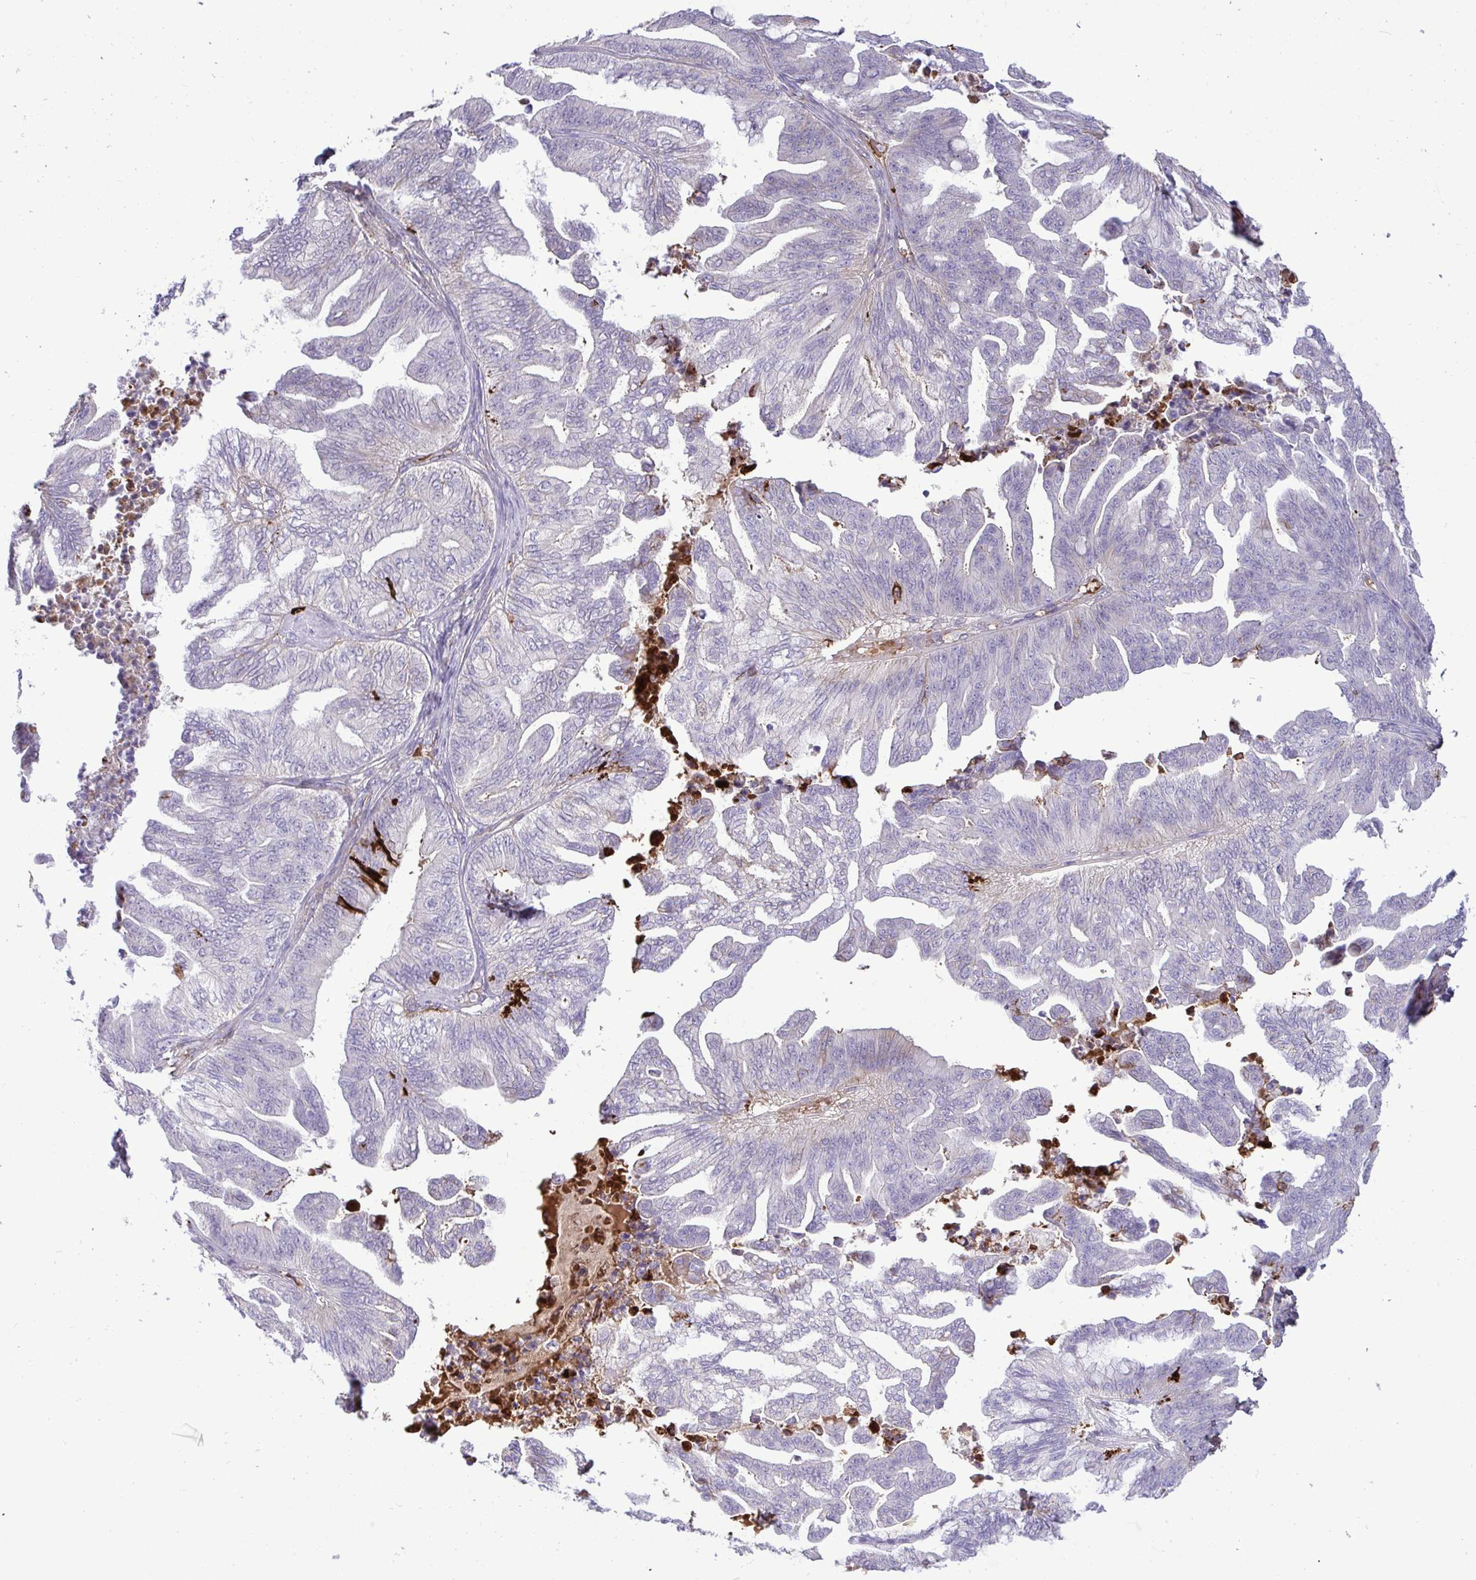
{"staining": {"intensity": "negative", "quantity": "none", "location": "none"}, "tissue": "ovarian cancer", "cell_type": "Tumor cells", "image_type": "cancer", "snomed": [{"axis": "morphology", "description": "Cystadenocarcinoma, mucinous, NOS"}, {"axis": "topography", "description": "Ovary"}], "caption": "This histopathology image is of ovarian mucinous cystadenocarcinoma stained with immunohistochemistry to label a protein in brown with the nuclei are counter-stained blue. There is no expression in tumor cells. (DAB immunohistochemistry (IHC) visualized using brightfield microscopy, high magnification).", "gene": "F2", "patient": {"sex": "female", "age": 67}}